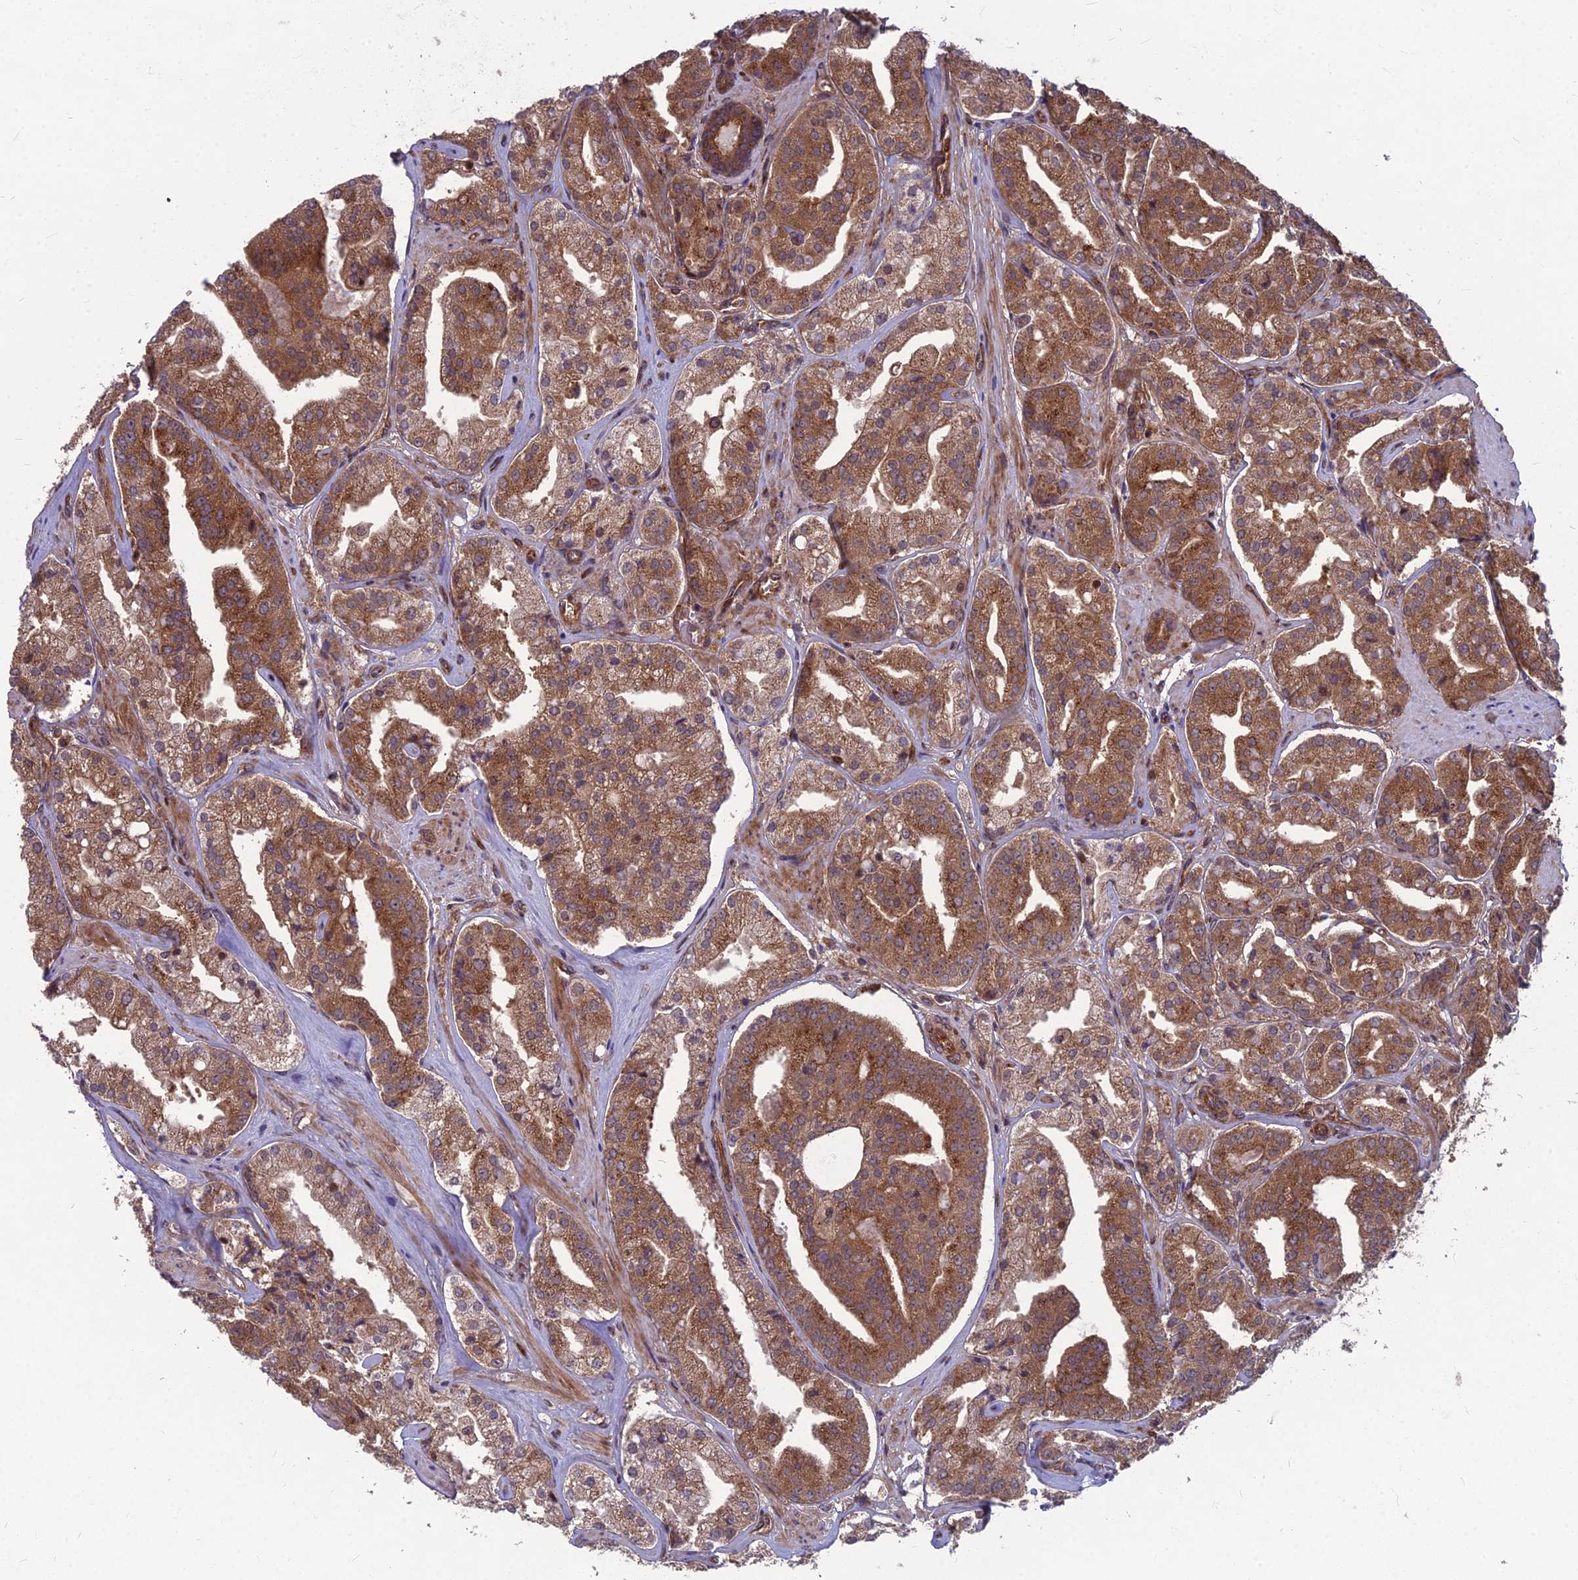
{"staining": {"intensity": "moderate", "quantity": ">75%", "location": "cytoplasmic/membranous"}, "tissue": "prostate cancer", "cell_type": "Tumor cells", "image_type": "cancer", "snomed": [{"axis": "morphology", "description": "Adenocarcinoma, High grade"}, {"axis": "topography", "description": "Prostate"}], "caption": "Immunohistochemical staining of prostate adenocarcinoma (high-grade) displays moderate cytoplasmic/membranous protein staining in about >75% of tumor cells. Using DAB (3,3'-diaminobenzidine) (brown) and hematoxylin (blue) stains, captured at high magnification using brightfield microscopy.", "gene": "MFSD8", "patient": {"sex": "male", "age": 63}}